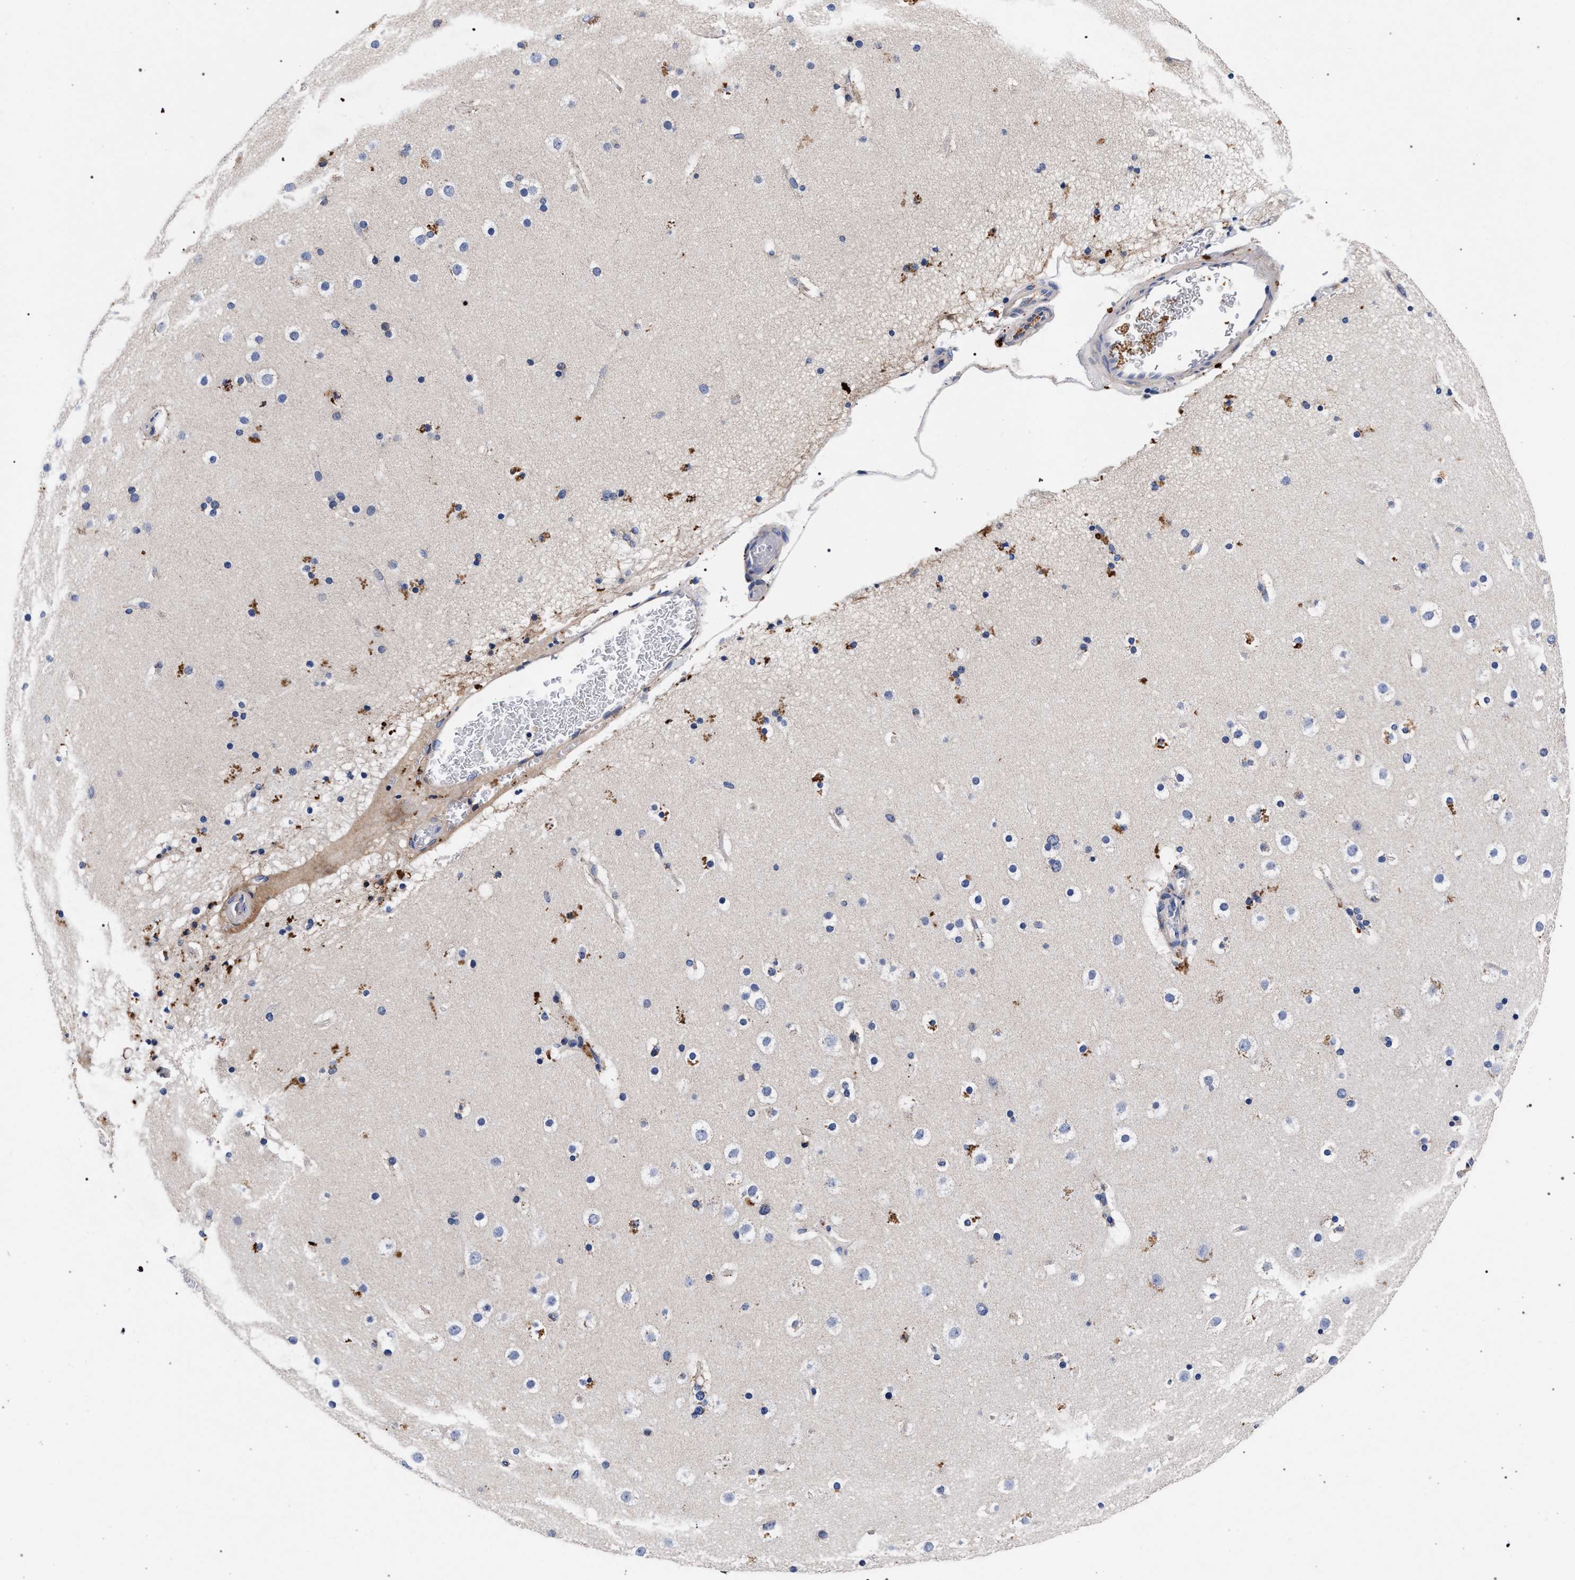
{"staining": {"intensity": "negative", "quantity": "none", "location": "none"}, "tissue": "cerebral cortex", "cell_type": "Endothelial cells", "image_type": "normal", "snomed": [{"axis": "morphology", "description": "Normal tissue, NOS"}, {"axis": "topography", "description": "Cerebral cortex"}], "caption": "Micrograph shows no significant protein expression in endothelial cells of benign cerebral cortex.", "gene": "ACOX1", "patient": {"sex": "male", "age": 57}}